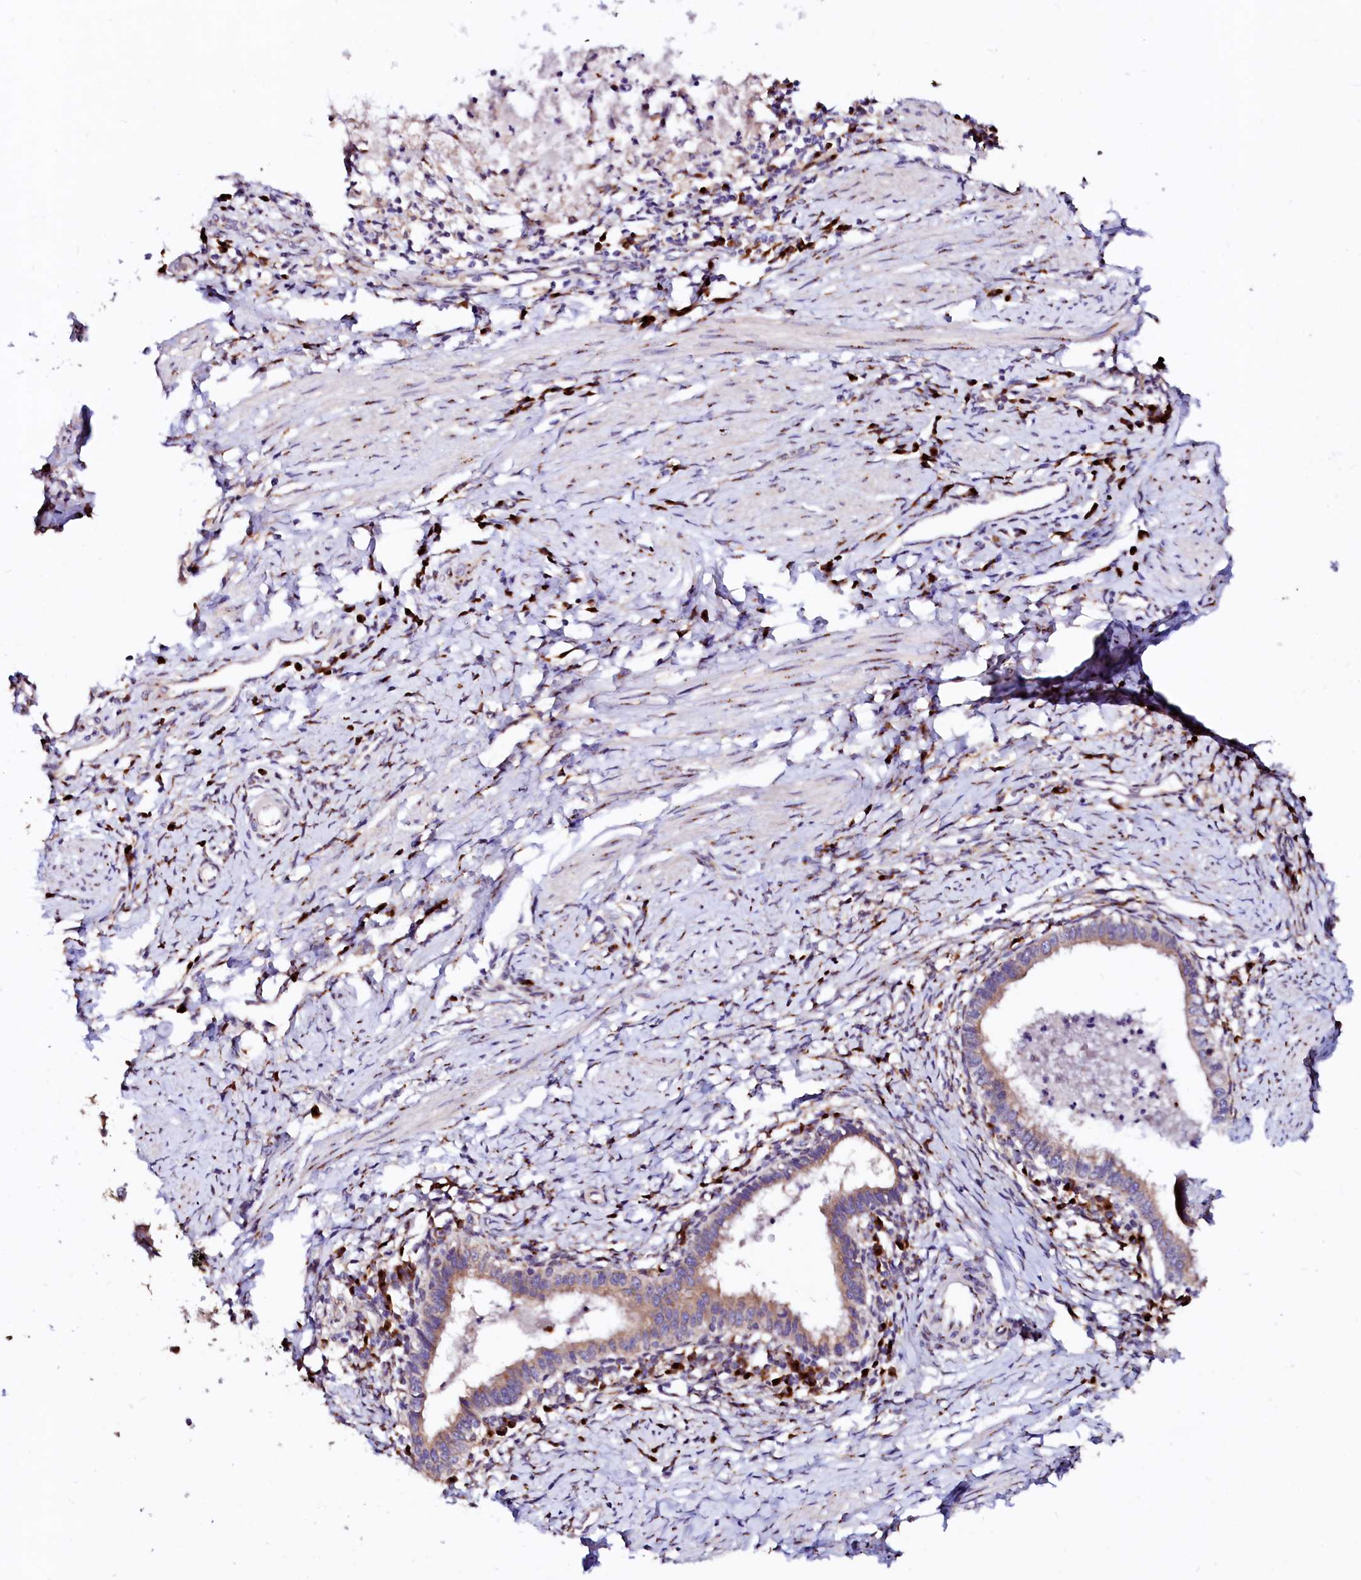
{"staining": {"intensity": "moderate", "quantity": ">75%", "location": "cytoplasmic/membranous"}, "tissue": "cervical cancer", "cell_type": "Tumor cells", "image_type": "cancer", "snomed": [{"axis": "morphology", "description": "Adenocarcinoma, NOS"}, {"axis": "topography", "description": "Cervix"}], "caption": "Brown immunohistochemical staining in adenocarcinoma (cervical) displays moderate cytoplasmic/membranous expression in about >75% of tumor cells. The staining was performed using DAB to visualize the protein expression in brown, while the nuclei were stained in blue with hematoxylin (Magnification: 20x).", "gene": "LMAN1", "patient": {"sex": "female", "age": 36}}